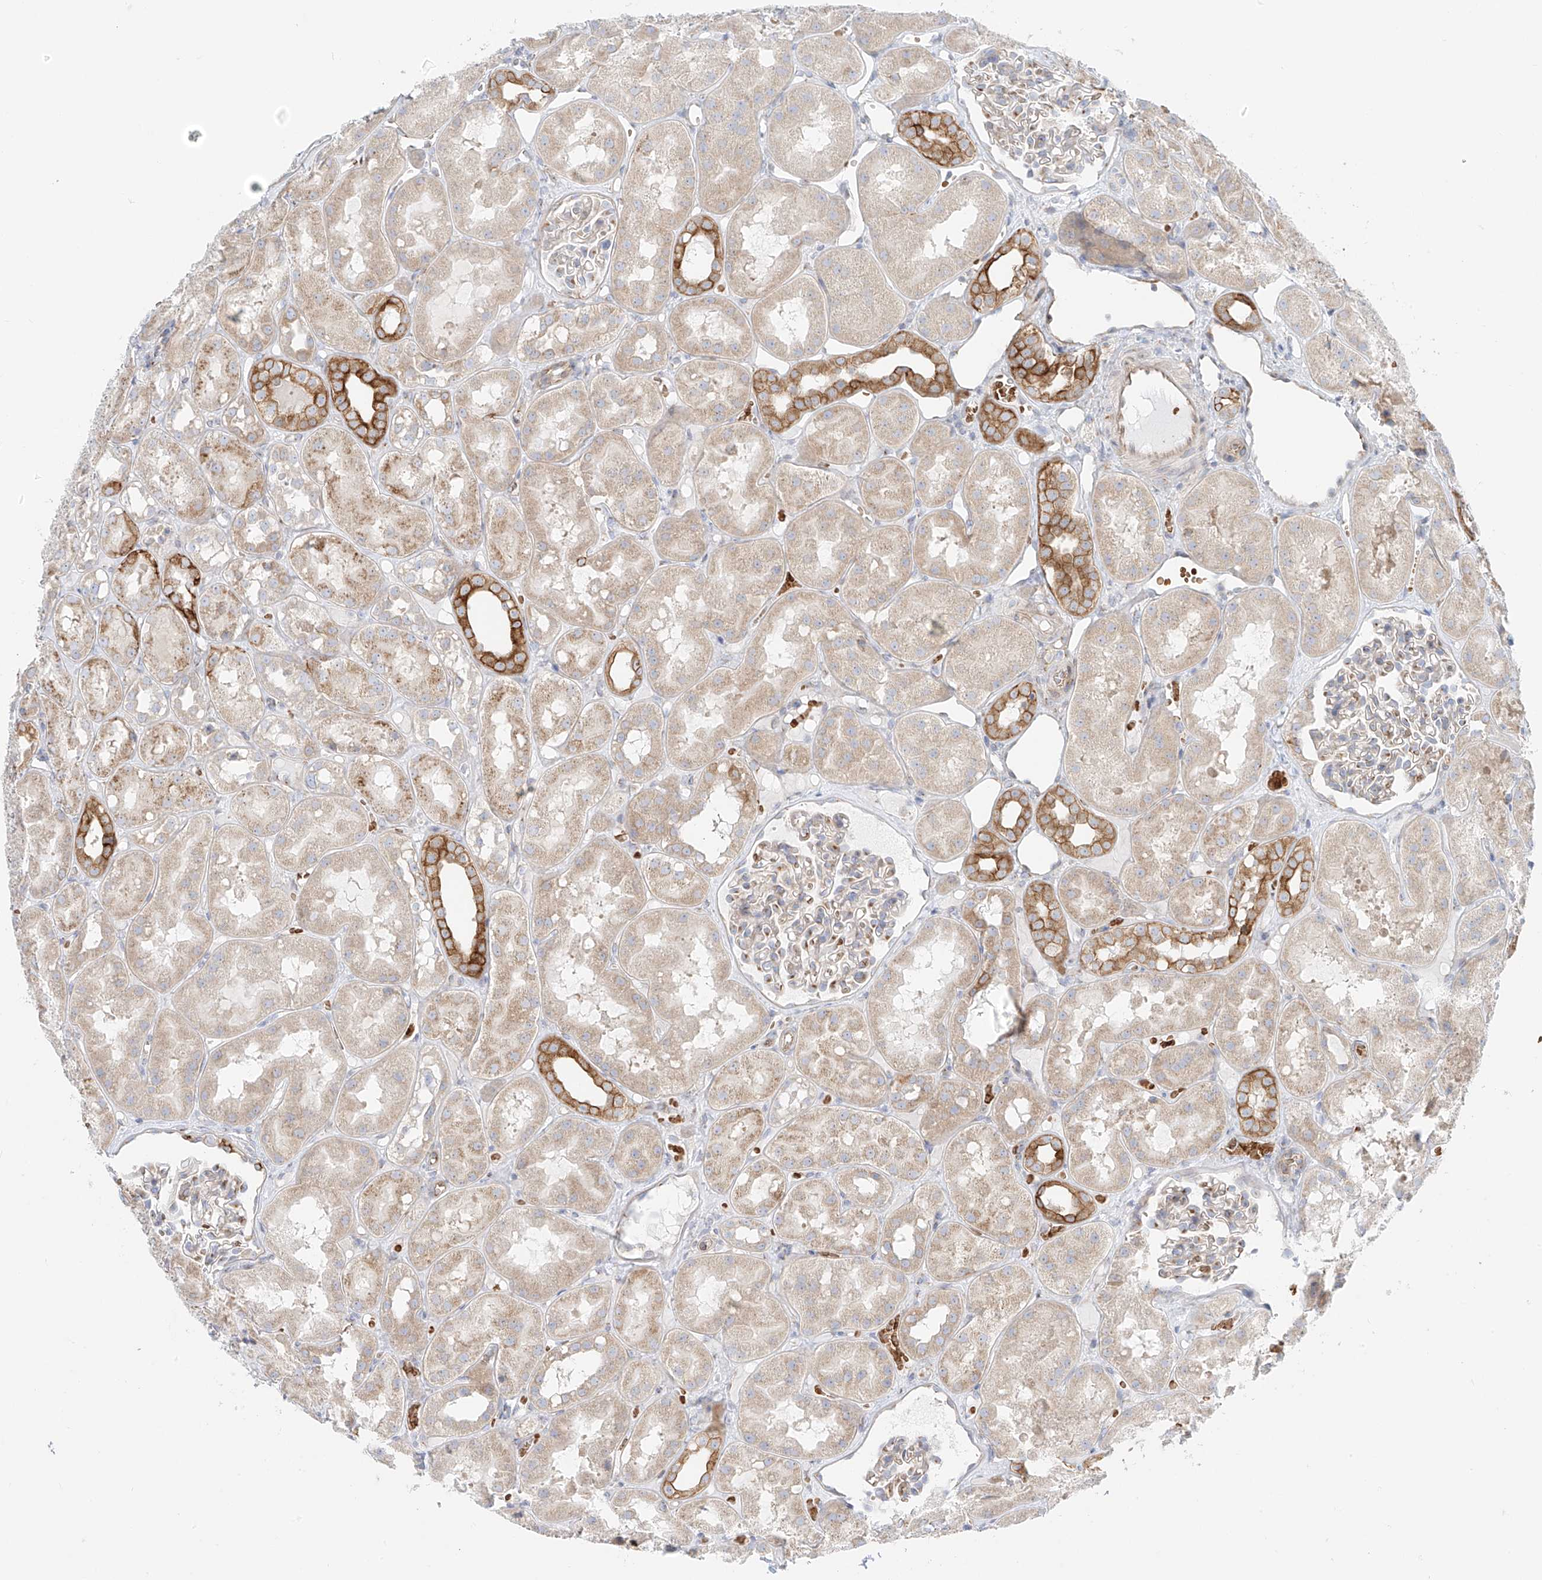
{"staining": {"intensity": "moderate", "quantity": "<25%", "location": "cytoplasmic/membranous"}, "tissue": "kidney", "cell_type": "Cells in glomeruli", "image_type": "normal", "snomed": [{"axis": "morphology", "description": "Normal tissue, NOS"}, {"axis": "topography", "description": "Kidney"}], "caption": "The immunohistochemical stain labels moderate cytoplasmic/membranous expression in cells in glomeruli of normal kidney. (DAB IHC, brown staining for protein, blue staining for nuclei).", "gene": "EIPR1", "patient": {"sex": "male", "age": 16}}